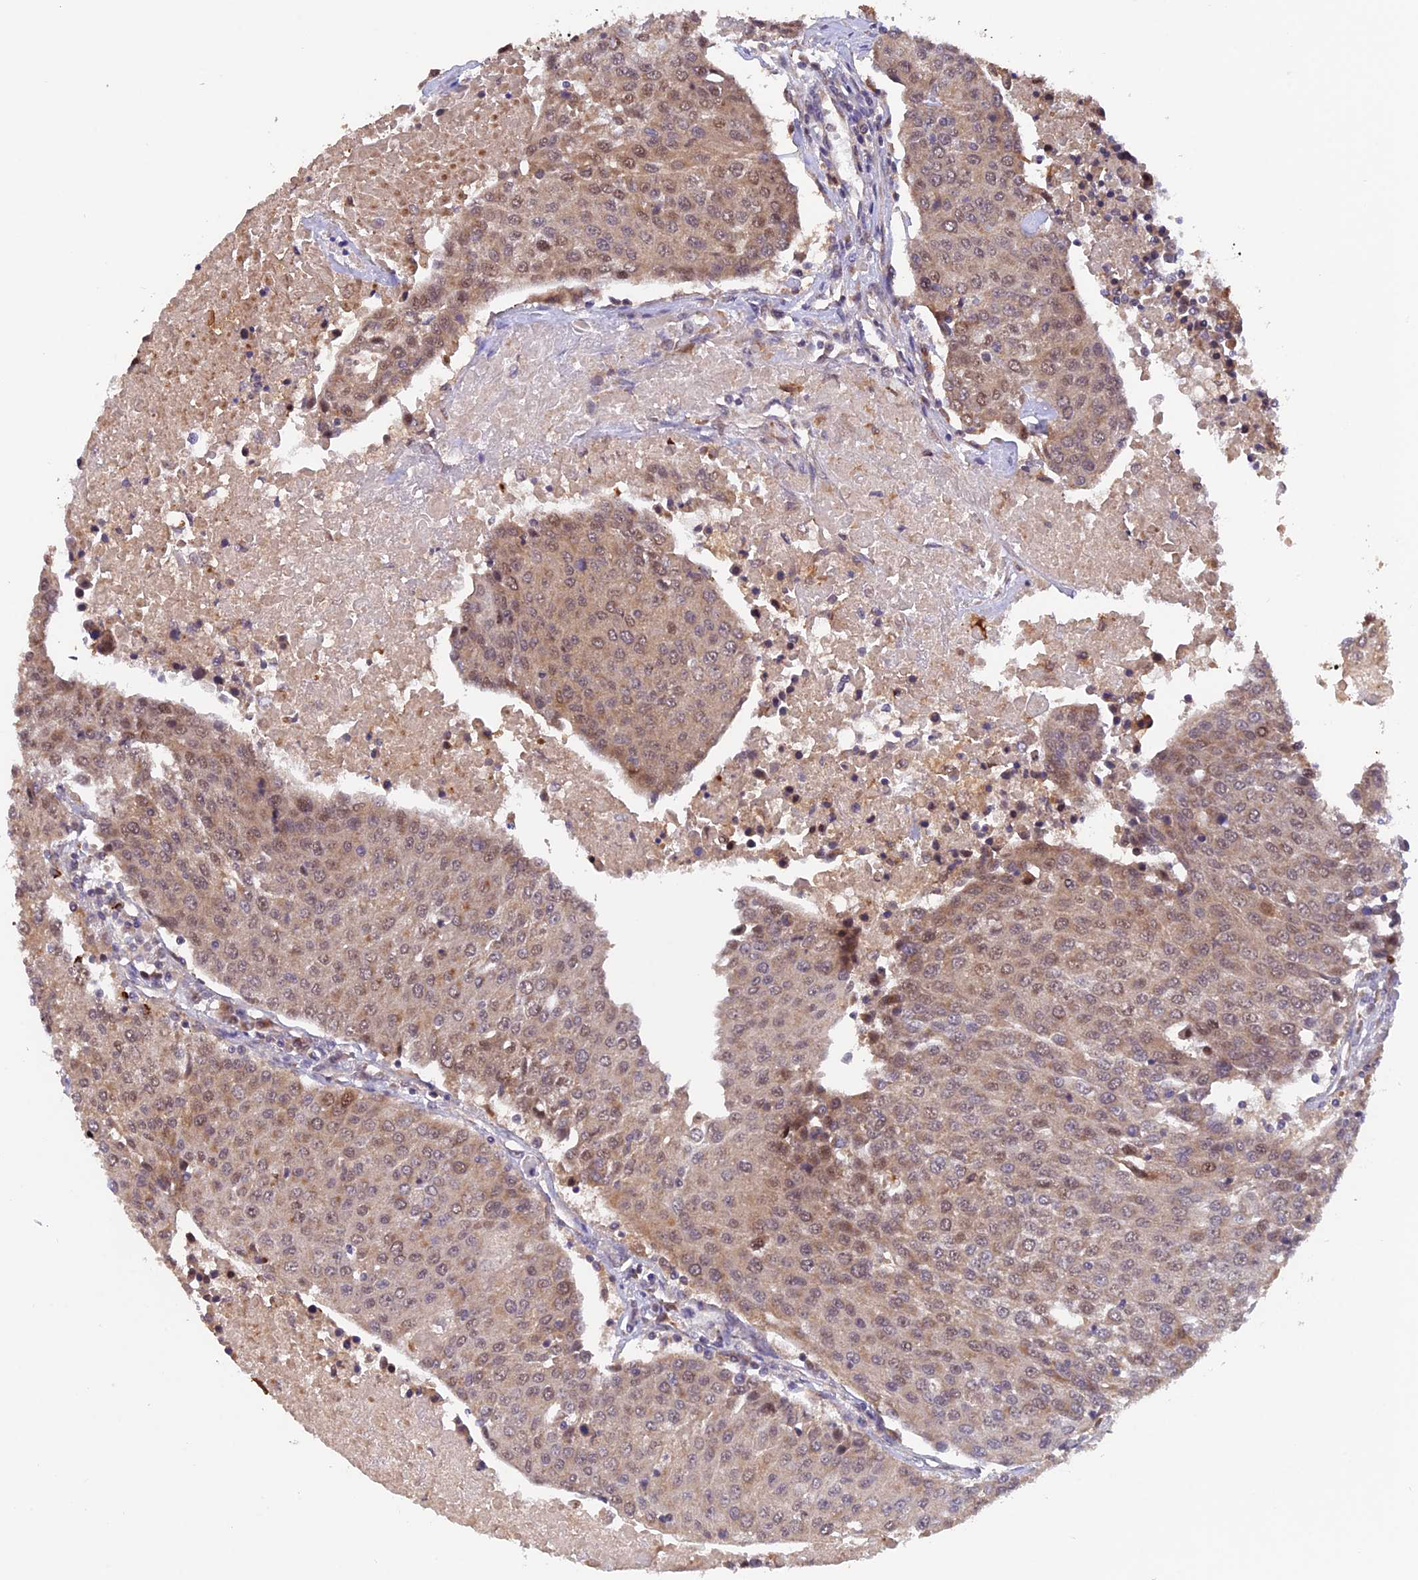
{"staining": {"intensity": "moderate", "quantity": "<25%", "location": "cytoplasmic/membranous,nuclear"}, "tissue": "urothelial cancer", "cell_type": "Tumor cells", "image_type": "cancer", "snomed": [{"axis": "morphology", "description": "Urothelial carcinoma, High grade"}, {"axis": "topography", "description": "Urinary bladder"}], "caption": "Protein staining exhibits moderate cytoplasmic/membranous and nuclear positivity in about <25% of tumor cells in urothelial cancer. The staining was performed using DAB to visualize the protein expression in brown, while the nuclei were stained in blue with hematoxylin (Magnification: 20x).", "gene": "MNS1", "patient": {"sex": "female", "age": 85}}